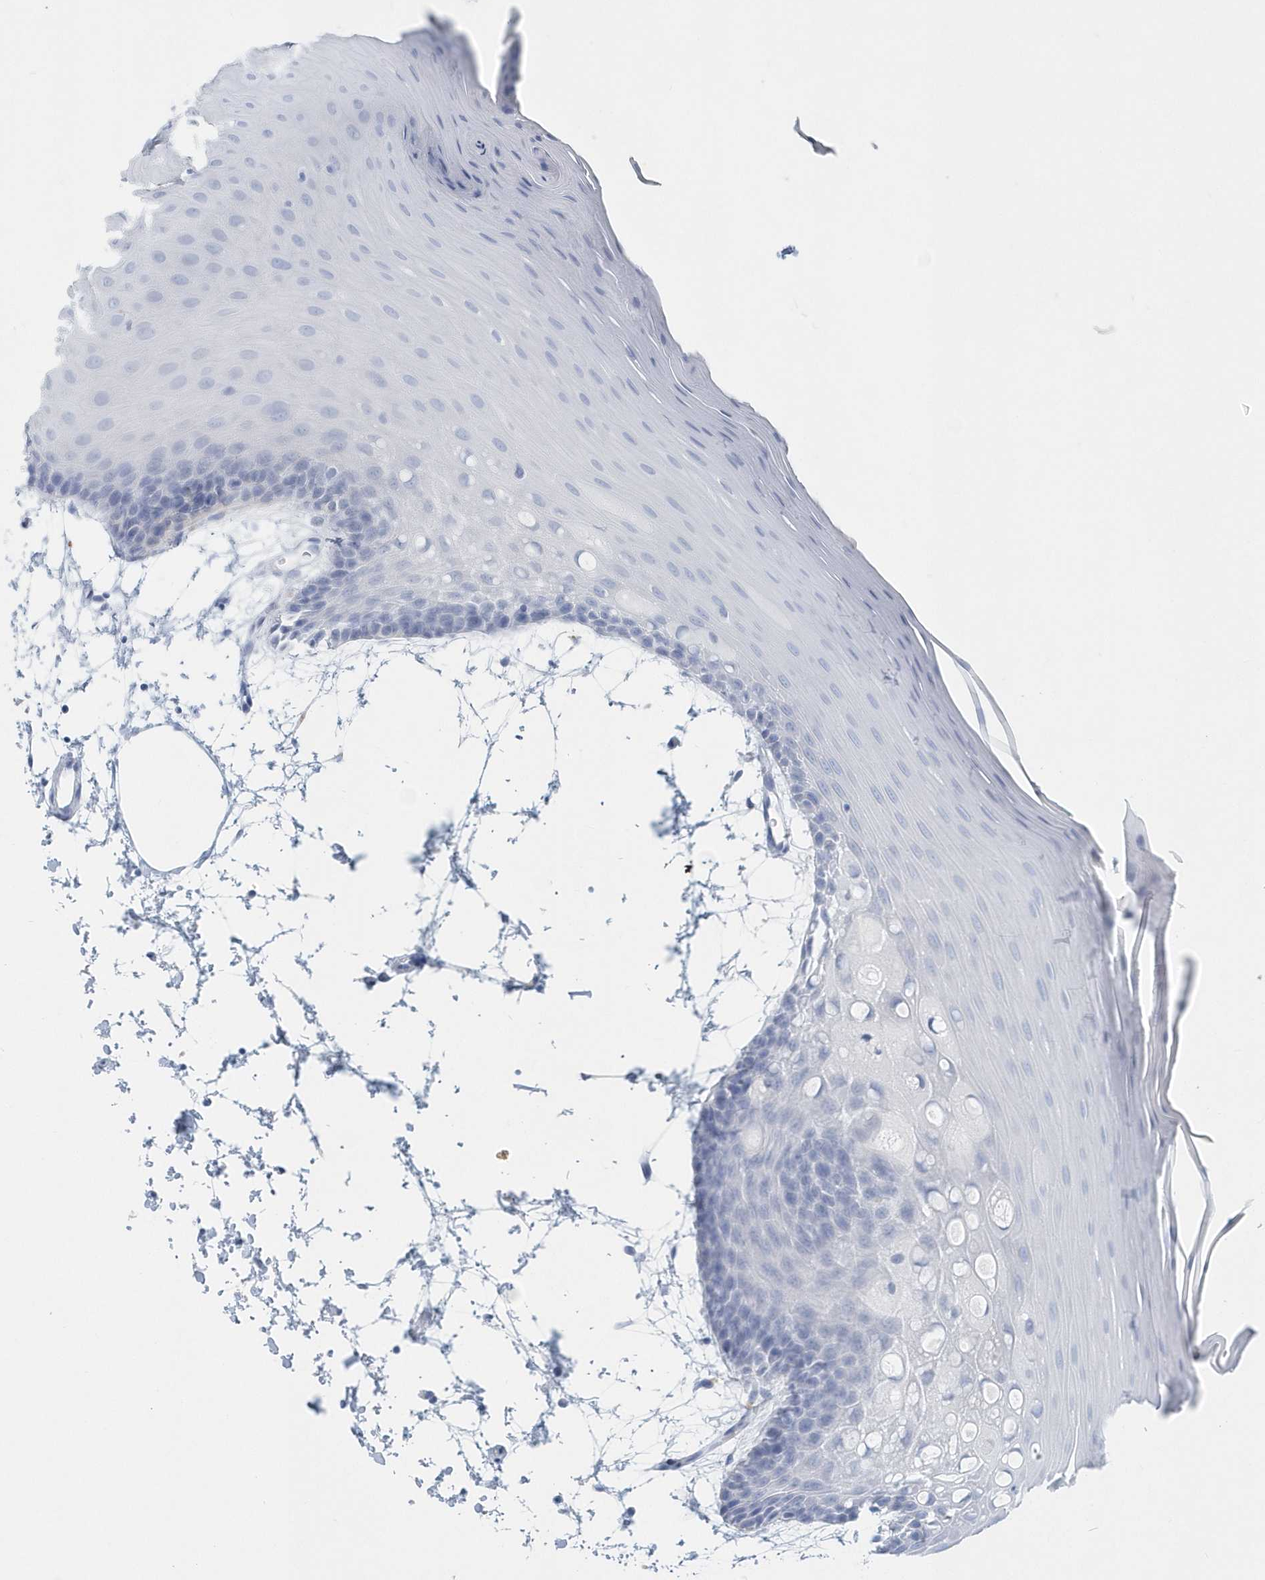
{"staining": {"intensity": "negative", "quantity": "none", "location": "none"}, "tissue": "oral mucosa", "cell_type": "Squamous epithelial cells", "image_type": "normal", "snomed": [{"axis": "morphology", "description": "Normal tissue, NOS"}, {"axis": "topography", "description": "Skeletal muscle"}, {"axis": "topography", "description": "Oral tissue"}, {"axis": "topography", "description": "Salivary gland"}, {"axis": "topography", "description": "Peripheral nerve tissue"}], "caption": "Immunohistochemical staining of normal oral mucosa reveals no significant expression in squamous epithelial cells.", "gene": "PTPRO", "patient": {"sex": "male", "age": 54}}